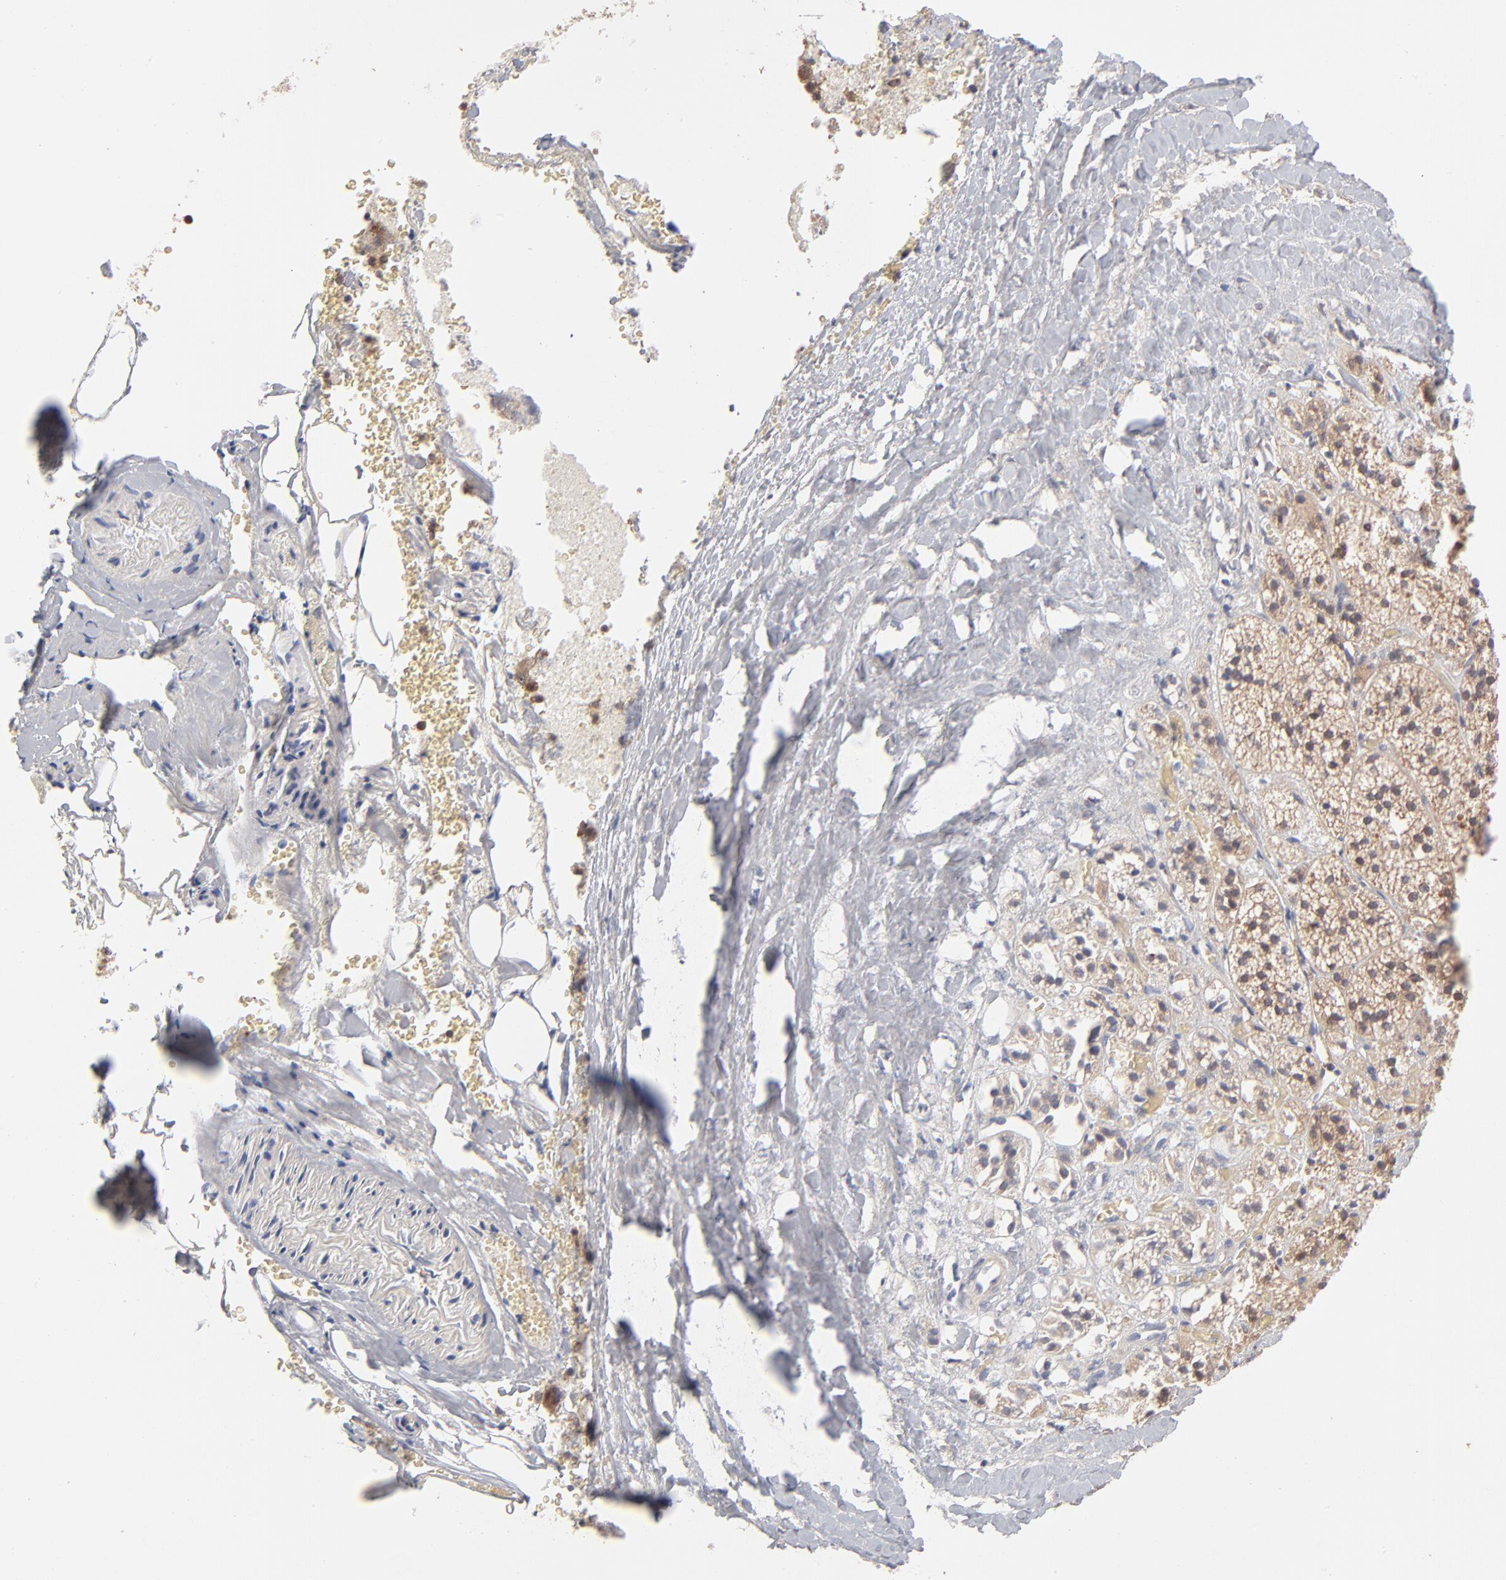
{"staining": {"intensity": "moderate", "quantity": ">75%", "location": "cytoplasmic/membranous,nuclear"}, "tissue": "adrenal gland", "cell_type": "Glandular cells", "image_type": "normal", "snomed": [{"axis": "morphology", "description": "Normal tissue, NOS"}, {"axis": "topography", "description": "Adrenal gland"}], "caption": "Glandular cells exhibit medium levels of moderate cytoplasmic/membranous,nuclear staining in about >75% of cells in unremarkable adrenal gland.", "gene": "IVNS1ABP", "patient": {"sex": "female", "age": 71}}